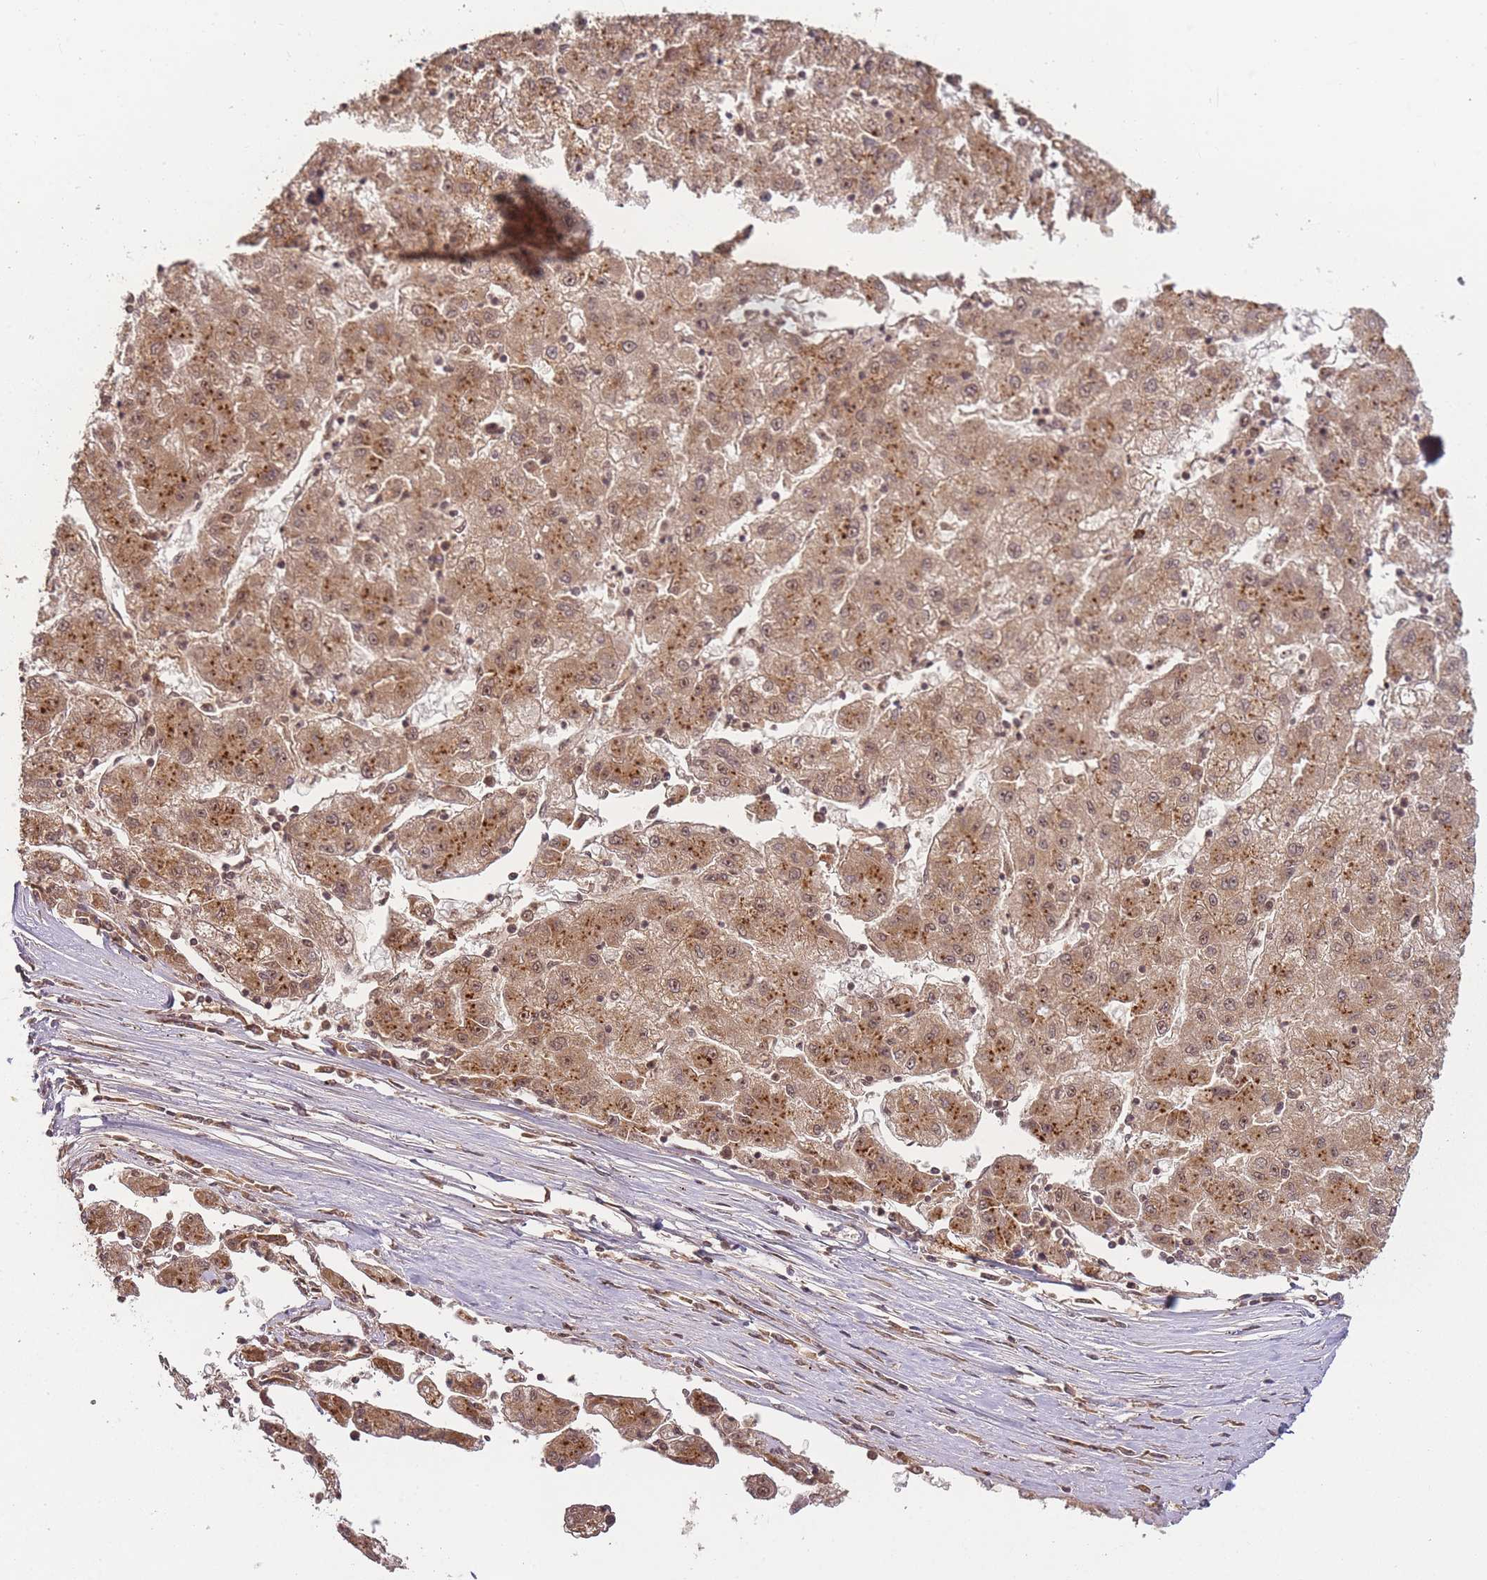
{"staining": {"intensity": "moderate", "quantity": ">75%", "location": "cytoplasmic/membranous"}, "tissue": "liver cancer", "cell_type": "Tumor cells", "image_type": "cancer", "snomed": [{"axis": "morphology", "description": "Carcinoma, Hepatocellular, NOS"}, {"axis": "topography", "description": "Liver"}], "caption": "IHC (DAB (3,3'-diaminobenzidine)) staining of human liver hepatocellular carcinoma displays moderate cytoplasmic/membranous protein expression in about >75% of tumor cells.", "gene": "ZNF497", "patient": {"sex": "male", "age": 72}}